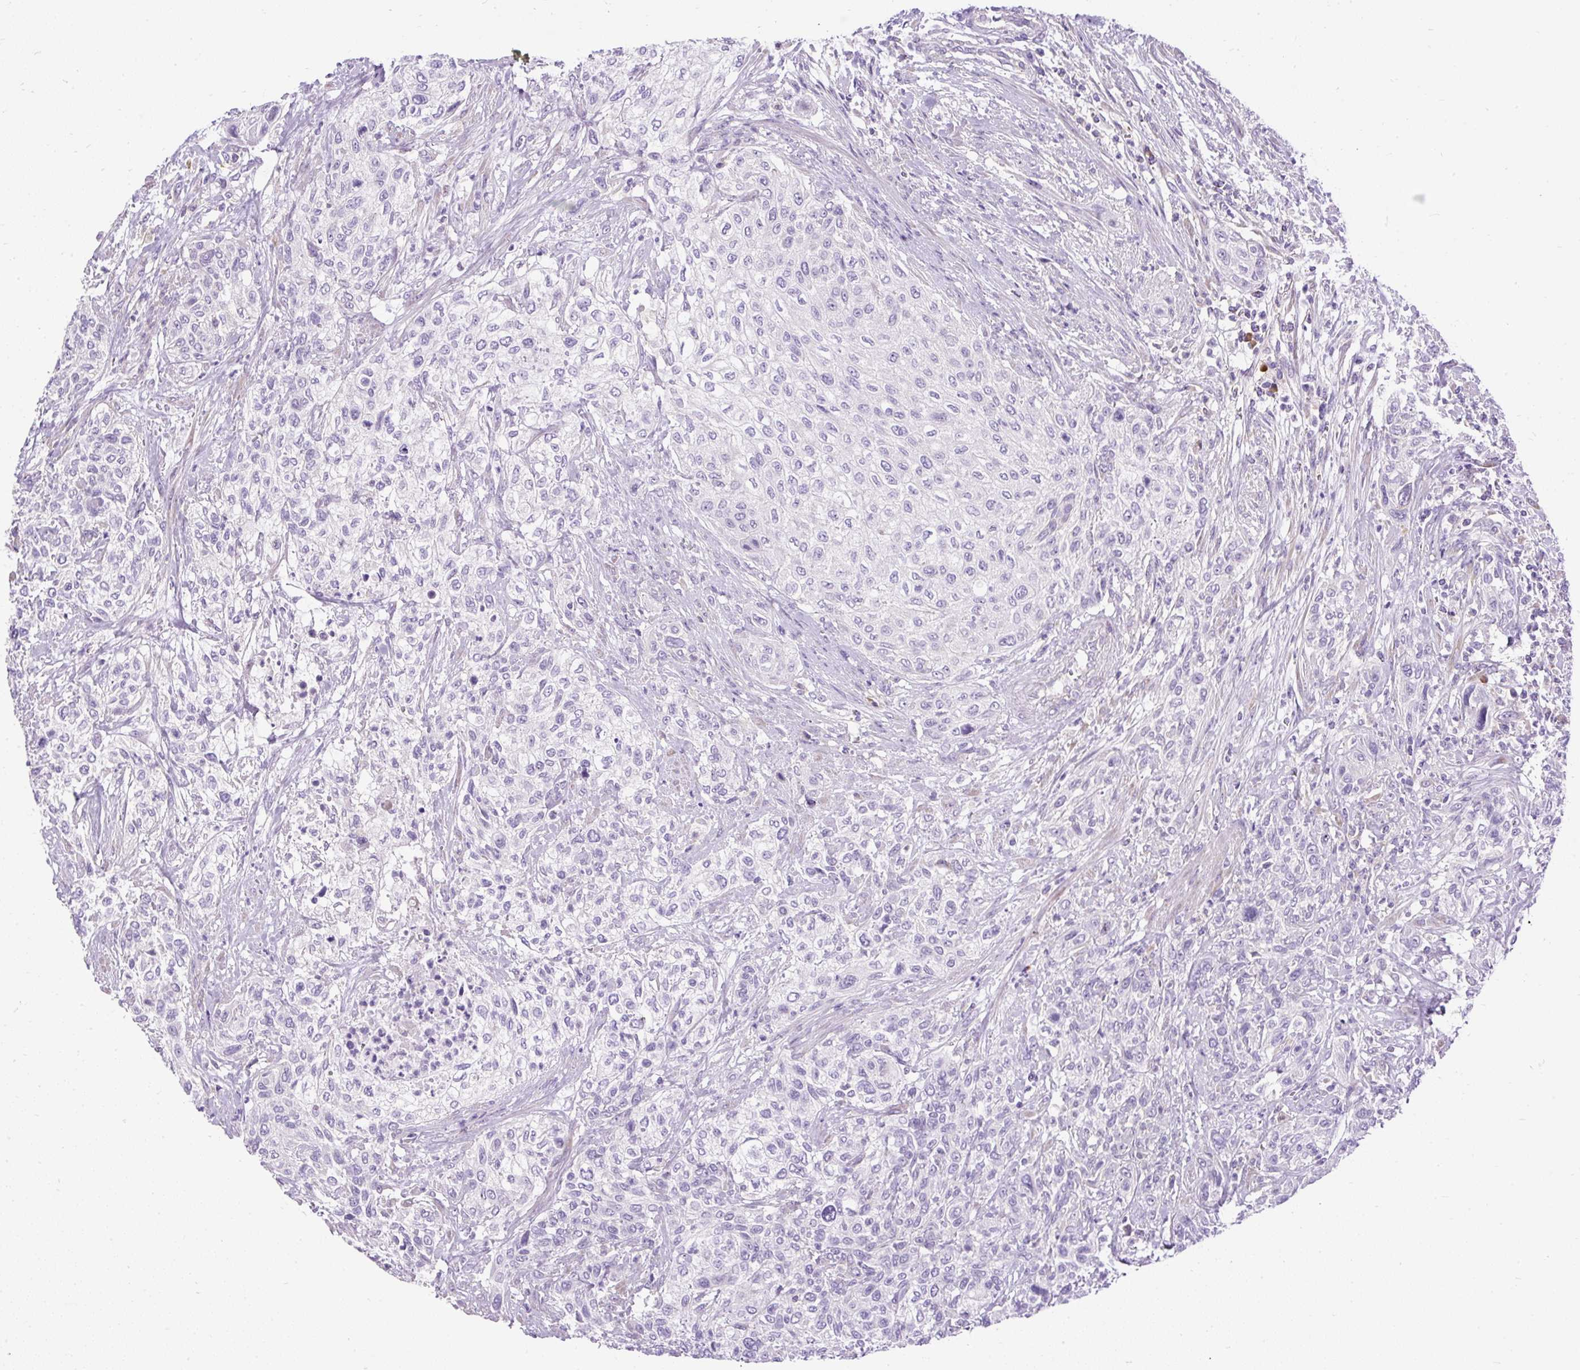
{"staining": {"intensity": "negative", "quantity": "none", "location": "none"}, "tissue": "urothelial cancer", "cell_type": "Tumor cells", "image_type": "cancer", "snomed": [{"axis": "morphology", "description": "Normal tissue, NOS"}, {"axis": "morphology", "description": "Urothelial carcinoma, NOS"}, {"axis": "topography", "description": "Urinary bladder"}, {"axis": "topography", "description": "Peripheral nerve tissue"}], "caption": "DAB (3,3'-diaminobenzidine) immunohistochemical staining of human transitional cell carcinoma displays no significant expression in tumor cells.", "gene": "SYBU", "patient": {"sex": "male", "age": 35}}